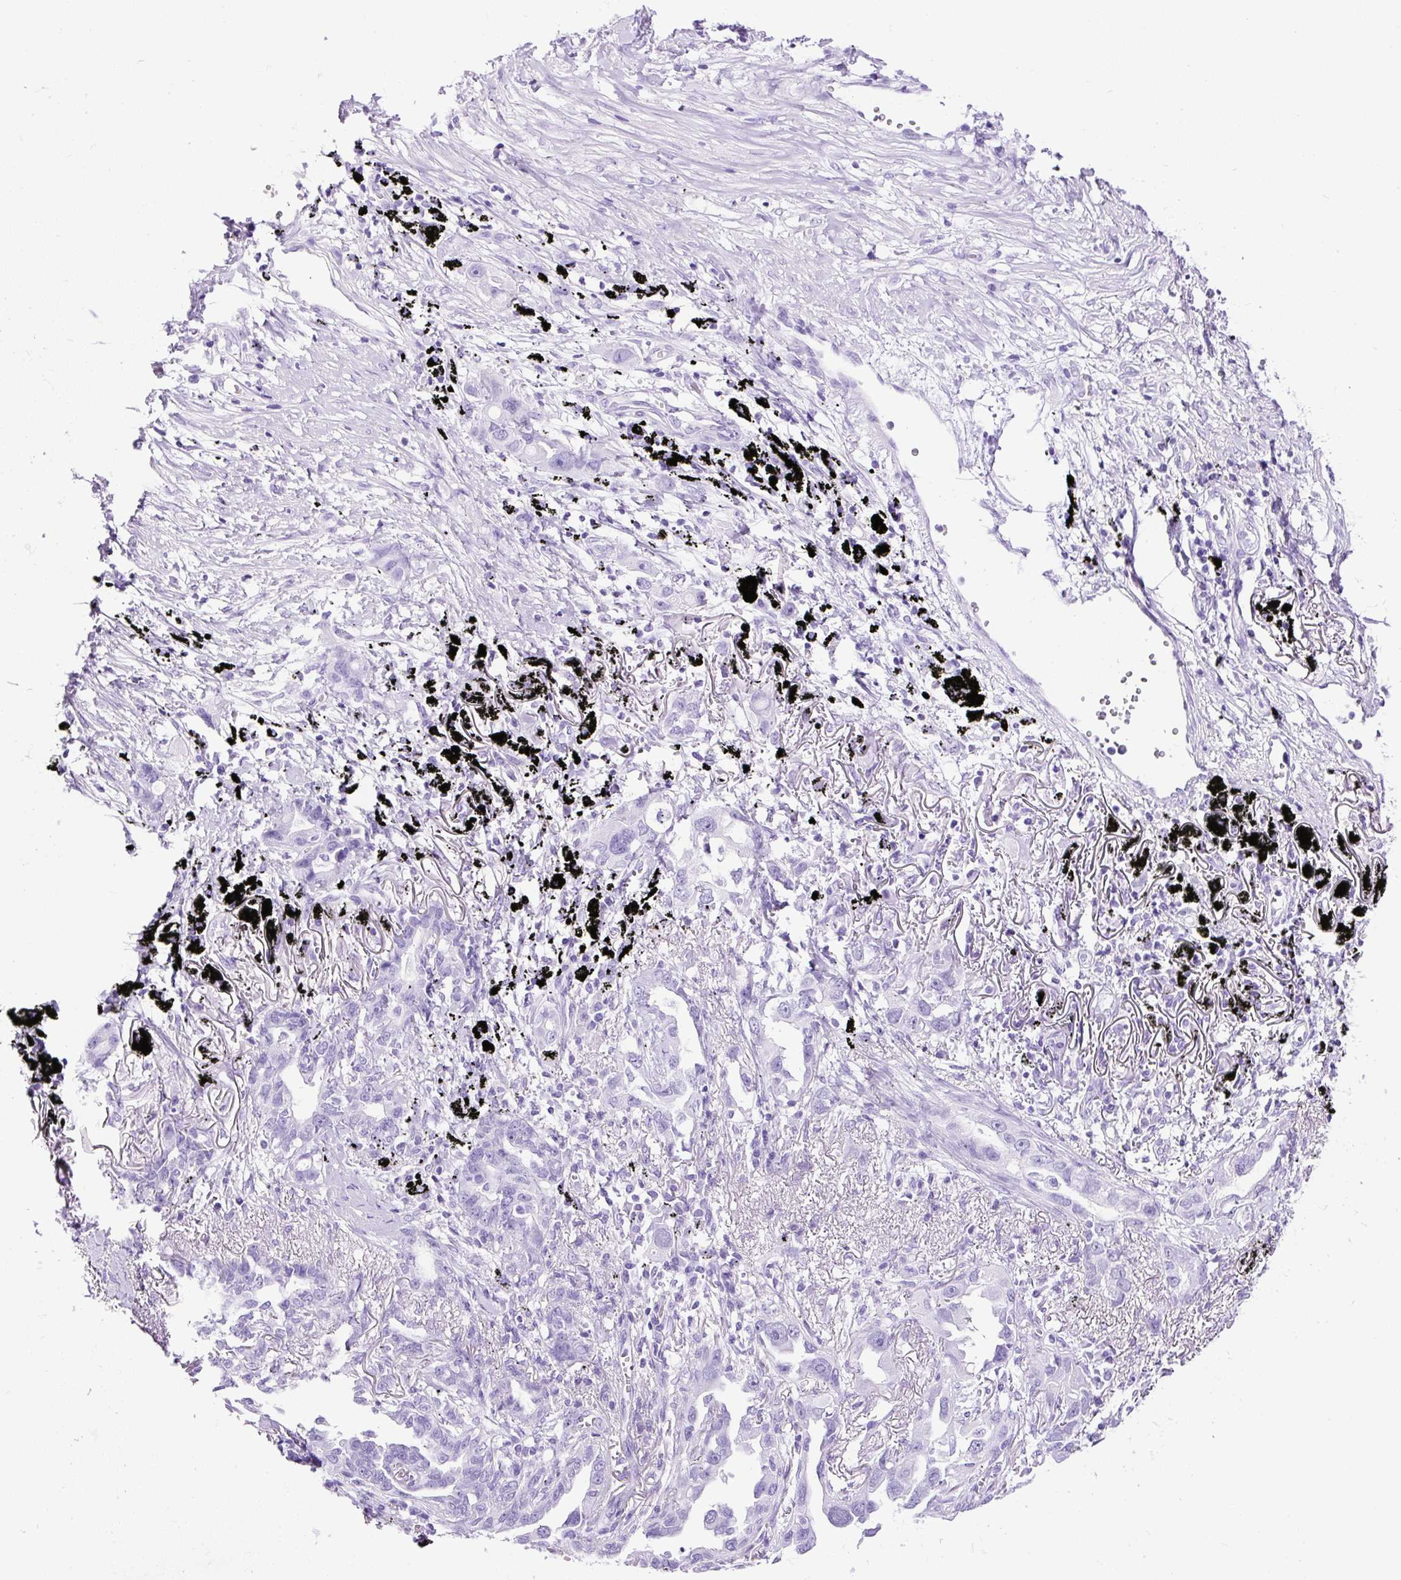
{"staining": {"intensity": "negative", "quantity": "none", "location": "none"}, "tissue": "lung cancer", "cell_type": "Tumor cells", "image_type": "cancer", "snomed": [{"axis": "morphology", "description": "Adenocarcinoma, NOS"}, {"axis": "topography", "description": "Lung"}], "caption": "Lung cancer (adenocarcinoma) was stained to show a protein in brown. There is no significant staining in tumor cells.", "gene": "CEL", "patient": {"sex": "male", "age": 67}}